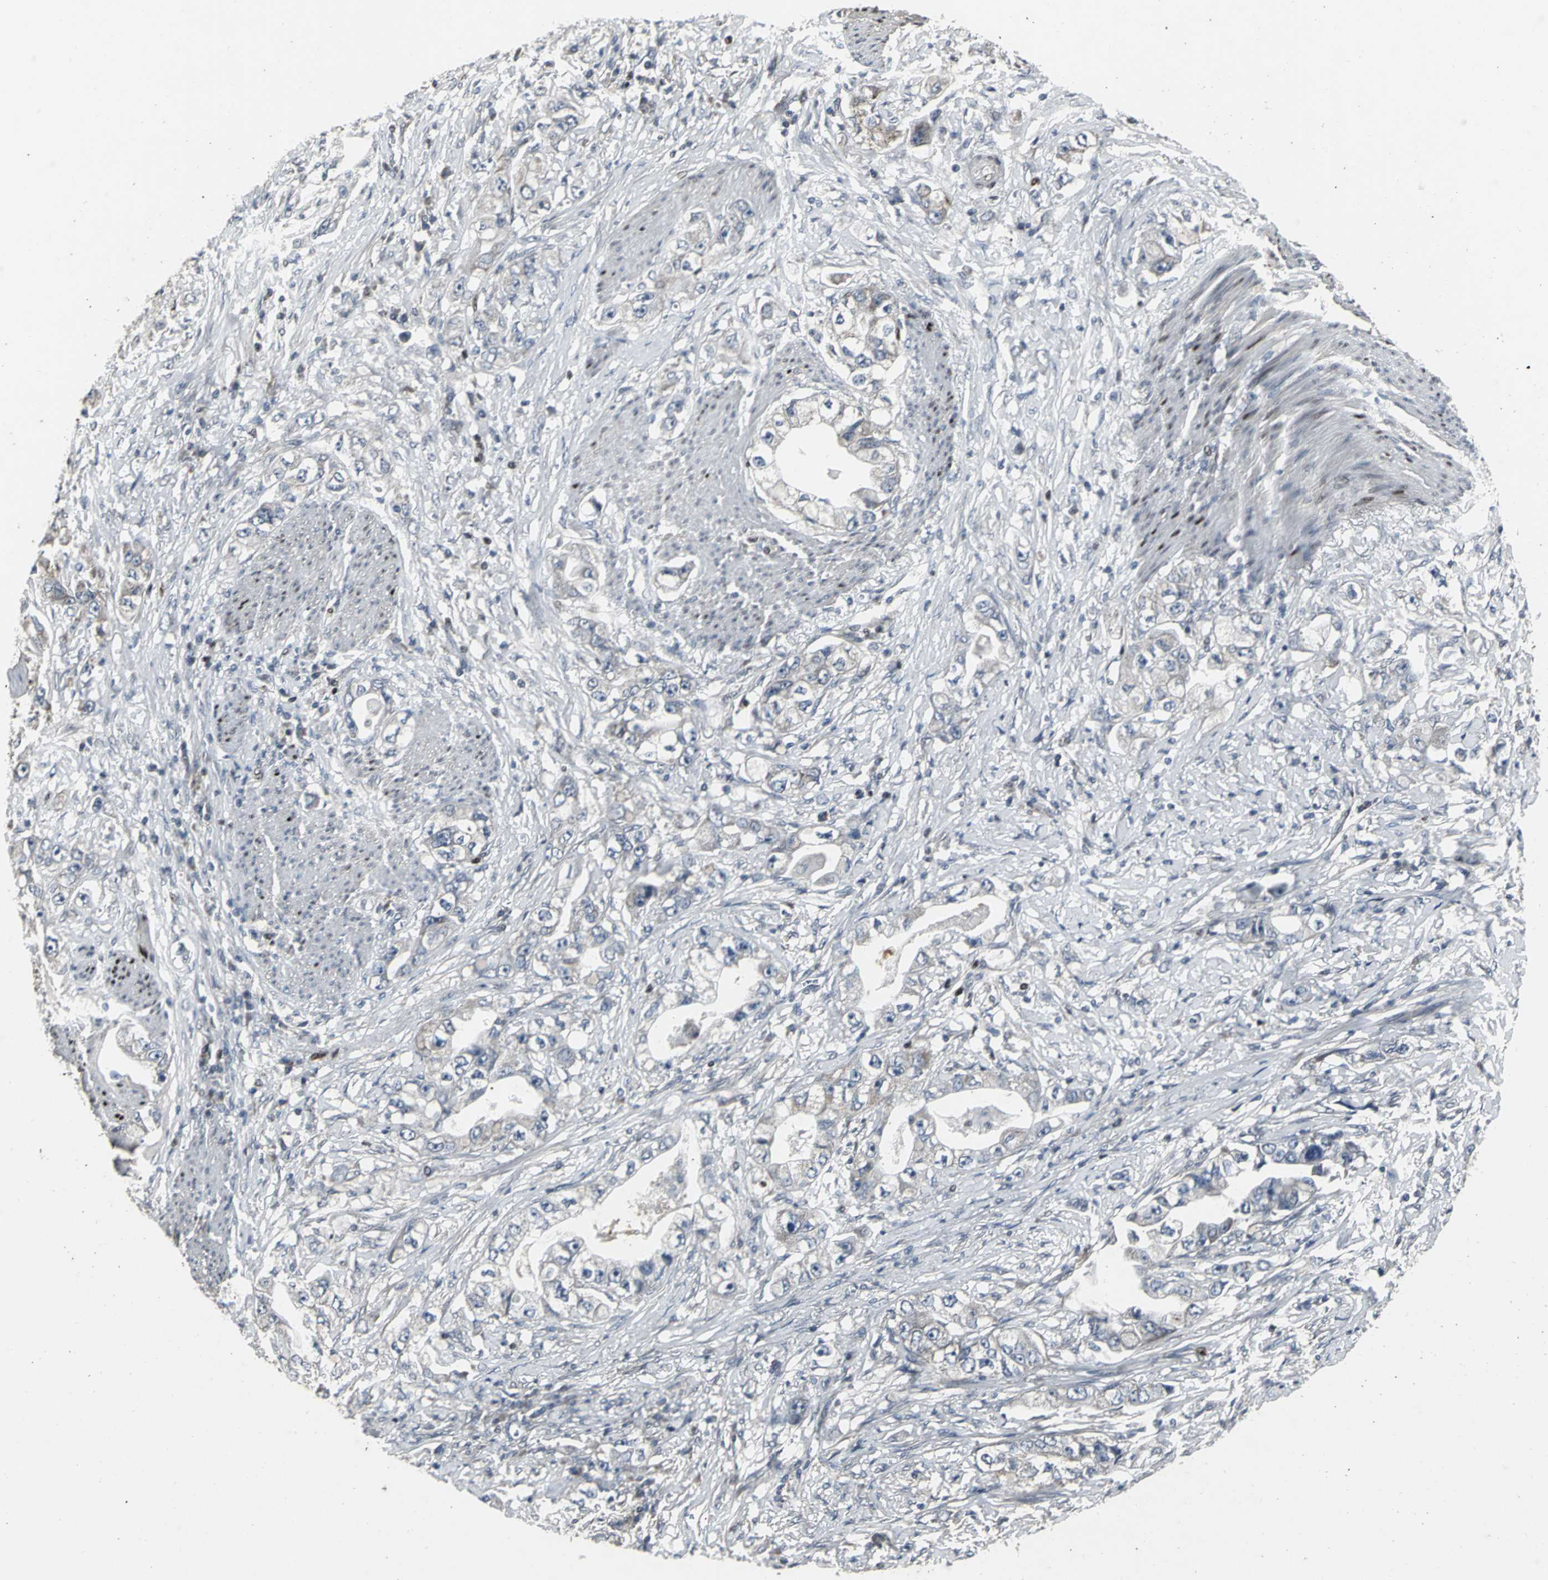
{"staining": {"intensity": "moderate", "quantity": "25%-75%", "location": "cytoplasmic/membranous"}, "tissue": "stomach cancer", "cell_type": "Tumor cells", "image_type": "cancer", "snomed": [{"axis": "morphology", "description": "Adenocarcinoma, NOS"}, {"axis": "topography", "description": "Stomach, lower"}], "caption": "A brown stain shows moderate cytoplasmic/membranous staining of a protein in stomach cancer (adenocarcinoma) tumor cells. (Brightfield microscopy of DAB IHC at high magnification).", "gene": "SRF", "patient": {"sex": "female", "age": 93}}